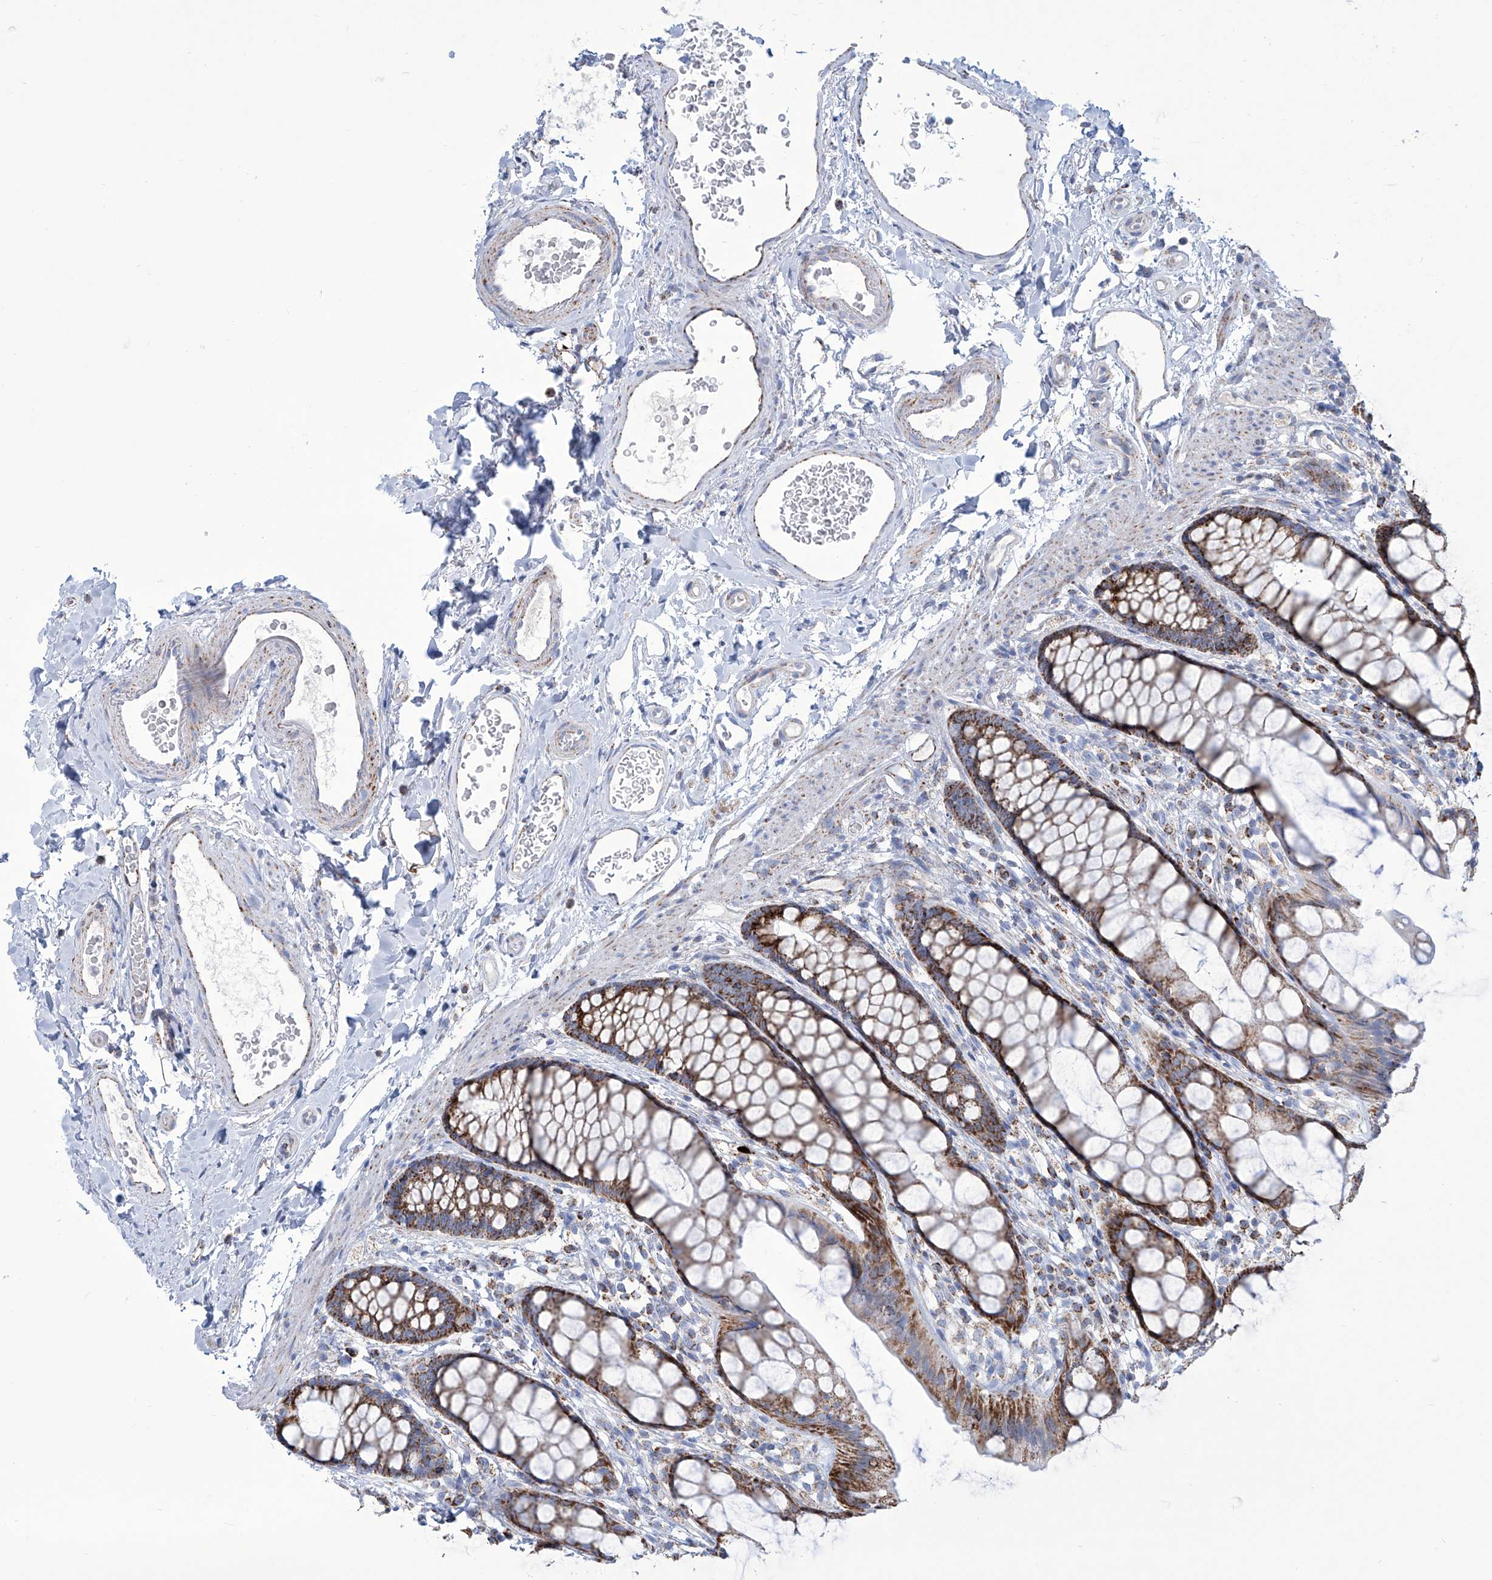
{"staining": {"intensity": "moderate", "quantity": ">75%", "location": "cytoplasmic/membranous"}, "tissue": "rectum", "cell_type": "Glandular cells", "image_type": "normal", "snomed": [{"axis": "morphology", "description": "Normal tissue, NOS"}, {"axis": "topography", "description": "Rectum"}], "caption": "Human rectum stained for a protein (brown) shows moderate cytoplasmic/membranous positive expression in approximately >75% of glandular cells.", "gene": "ALDH6A1", "patient": {"sex": "female", "age": 65}}